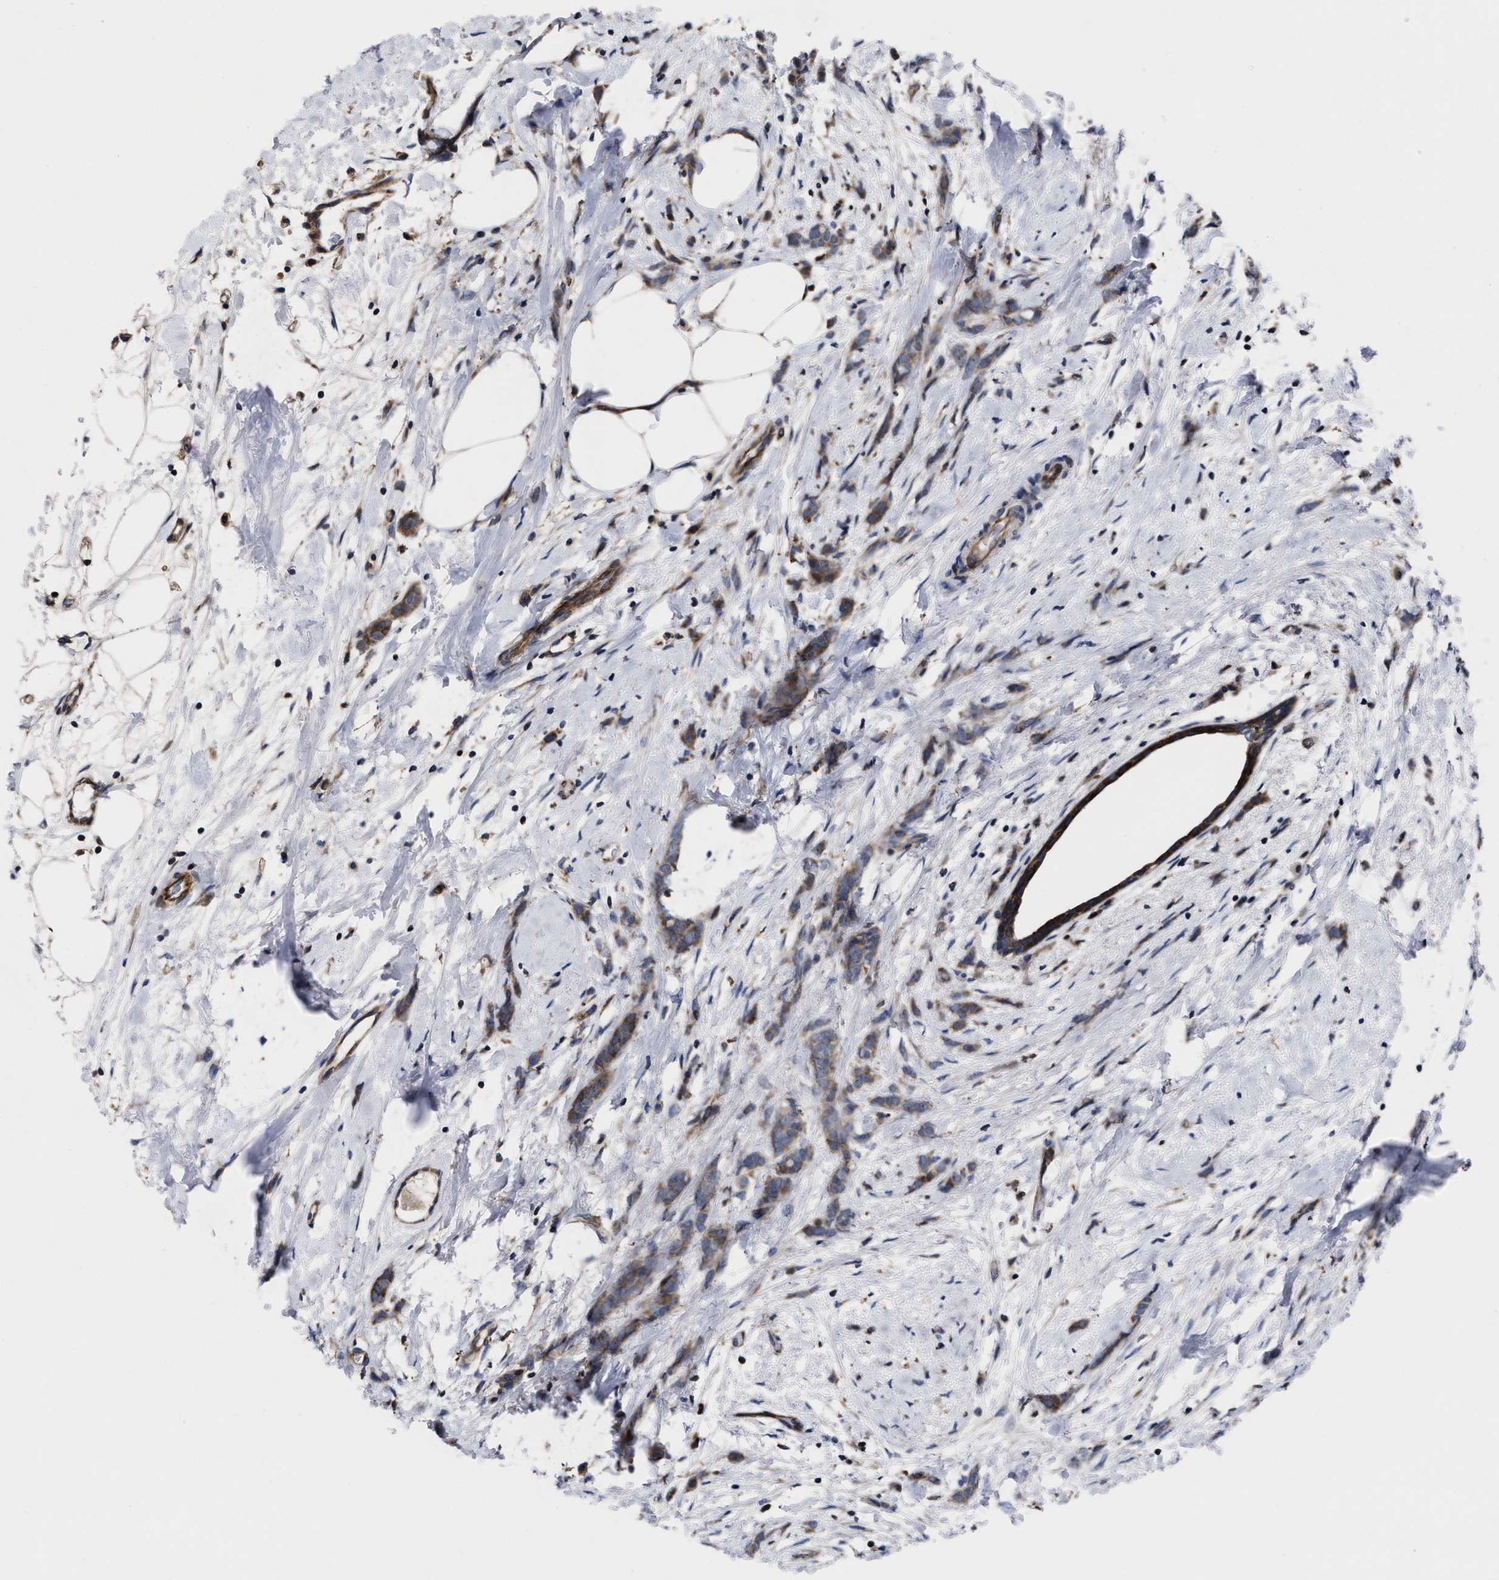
{"staining": {"intensity": "moderate", "quantity": ">75%", "location": "cytoplasmic/membranous"}, "tissue": "breast cancer", "cell_type": "Tumor cells", "image_type": "cancer", "snomed": [{"axis": "morphology", "description": "Lobular carcinoma, in situ"}, {"axis": "morphology", "description": "Lobular carcinoma"}, {"axis": "topography", "description": "Breast"}], "caption": "Protein expression analysis of human breast lobular carcinoma in situ reveals moderate cytoplasmic/membranous positivity in approximately >75% of tumor cells. (Brightfield microscopy of DAB IHC at high magnification).", "gene": "MRPL50", "patient": {"sex": "female", "age": 41}}